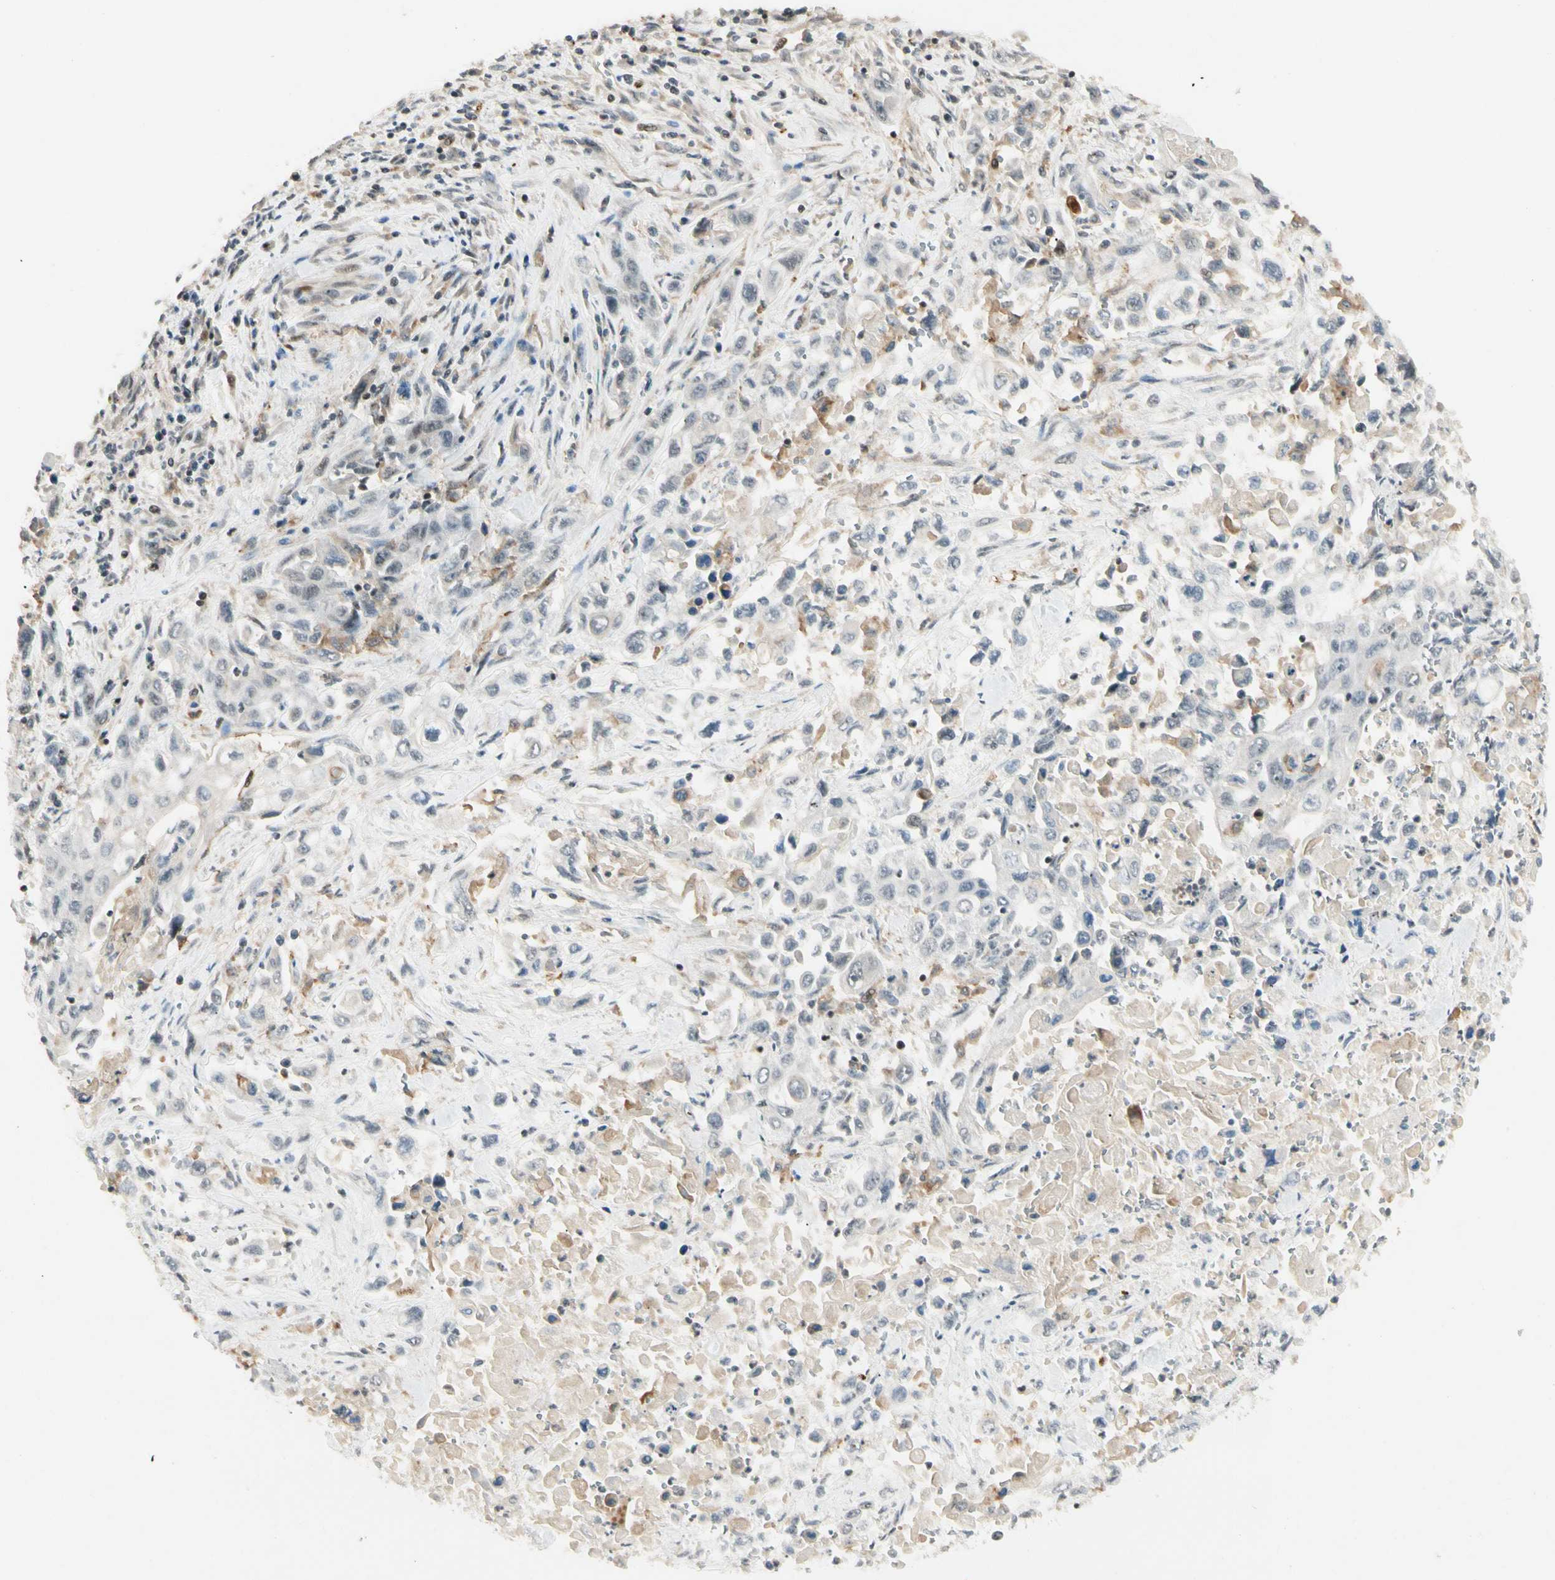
{"staining": {"intensity": "negative", "quantity": "none", "location": "none"}, "tissue": "pancreatic cancer", "cell_type": "Tumor cells", "image_type": "cancer", "snomed": [{"axis": "morphology", "description": "Adenocarcinoma, NOS"}, {"axis": "topography", "description": "Pancreas"}], "caption": "DAB immunohistochemical staining of human pancreatic adenocarcinoma shows no significant positivity in tumor cells. (Brightfield microscopy of DAB immunohistochemistry at high magnification).", "gene": "FNDC3B", "patient": {"sex": "male", "age": 70}}